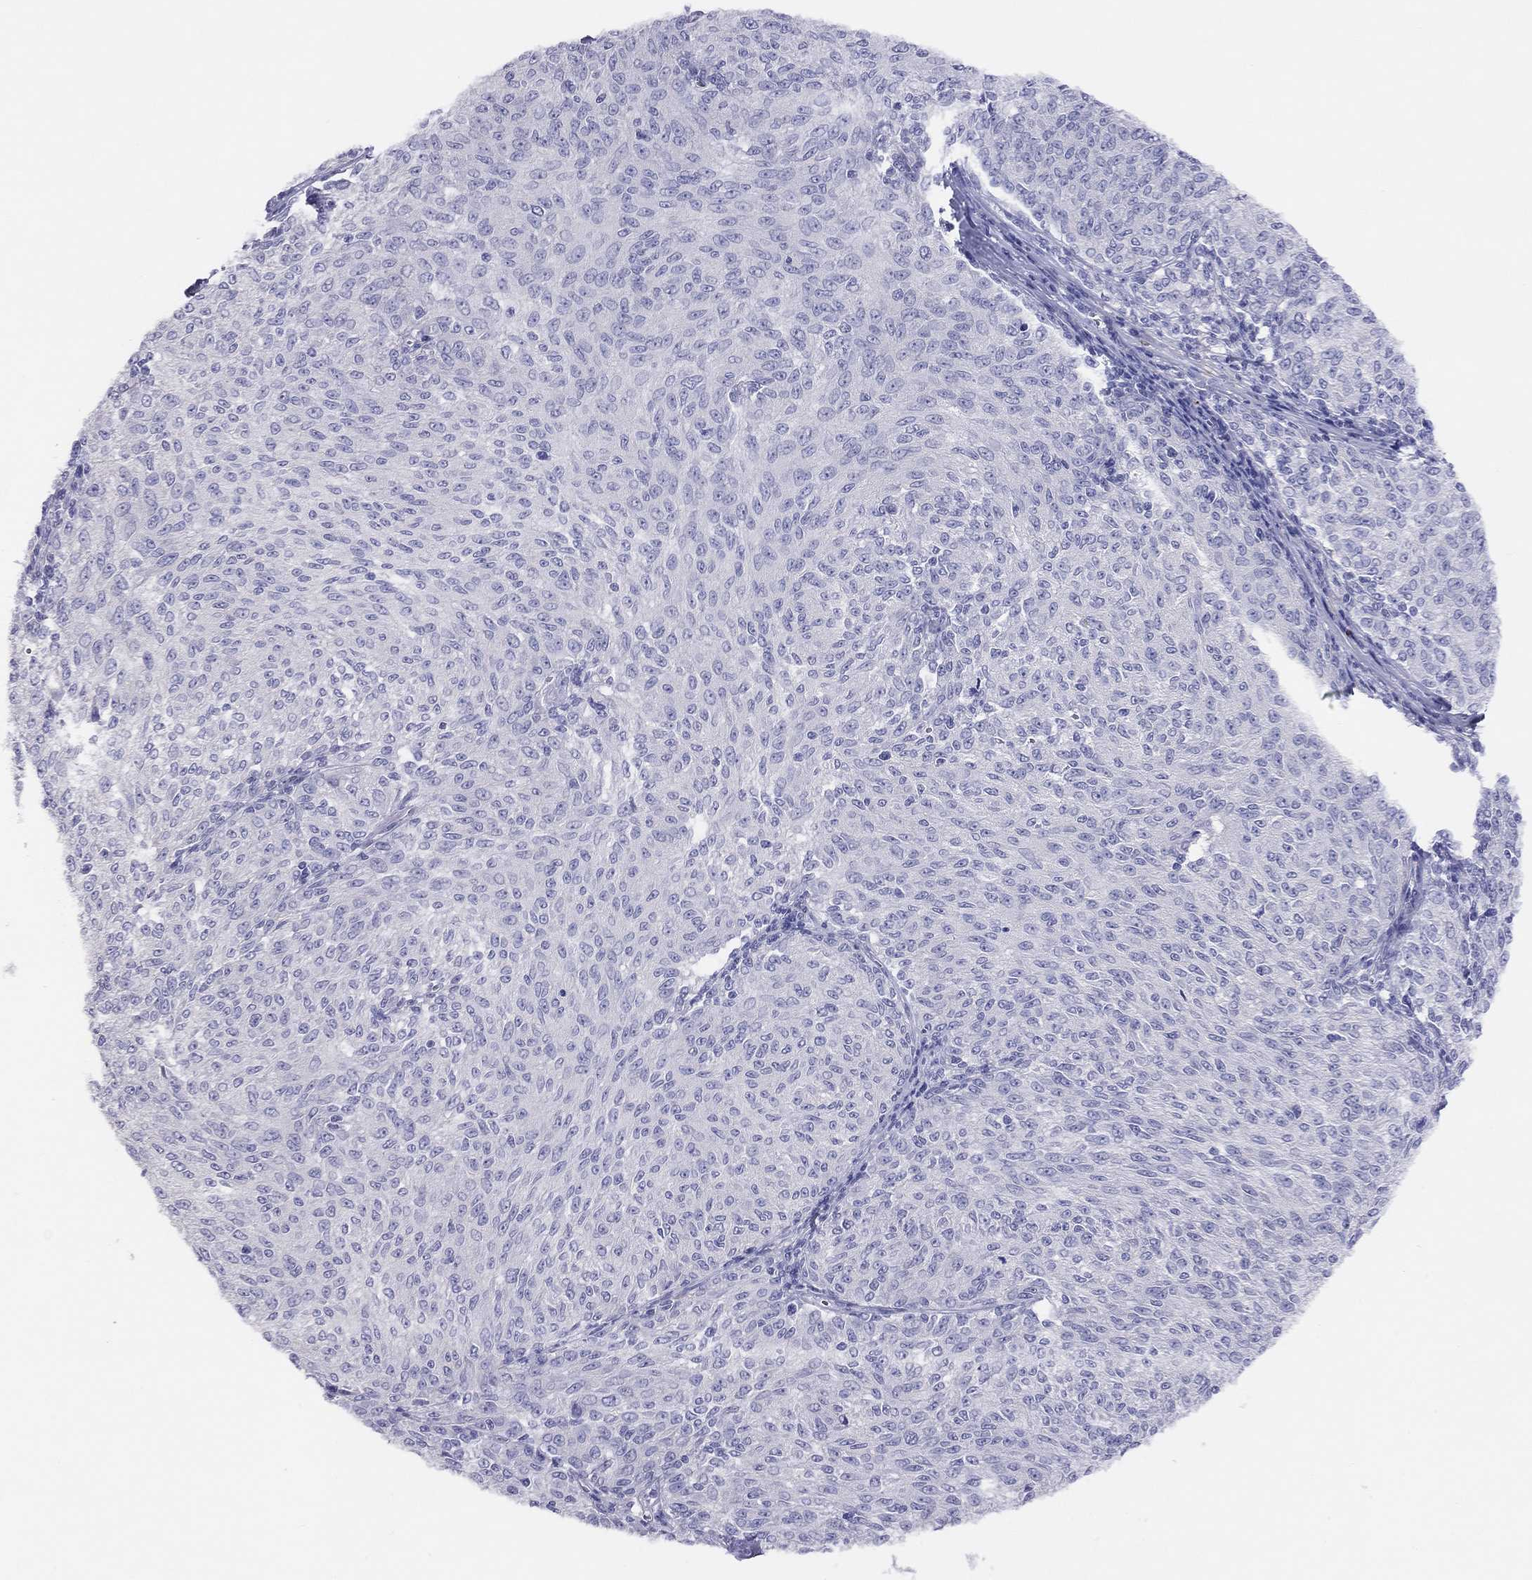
{"staining": {"intensity": "negative", "quantity": "none", "location": "none"}, "tissue": "melanoma", "cell_type": "Tumor cells", "image_type": "cancer", "snomed": [{"axis": "morphology", "description": "Malignant melanoma, NOS"}, {"axis": "topography", "description": "Skin"}], "caption": "DAB (3,3'-diaminobenzidine) immunohistochemical staining of melanoma displays no significant positivity in tumor cells. (Brightfield microscopy of DAB immunohistochemistry (IHC) at high magnification).", "gene": "MGAT4C", "patient": {"sex": "female", "age": 72}}